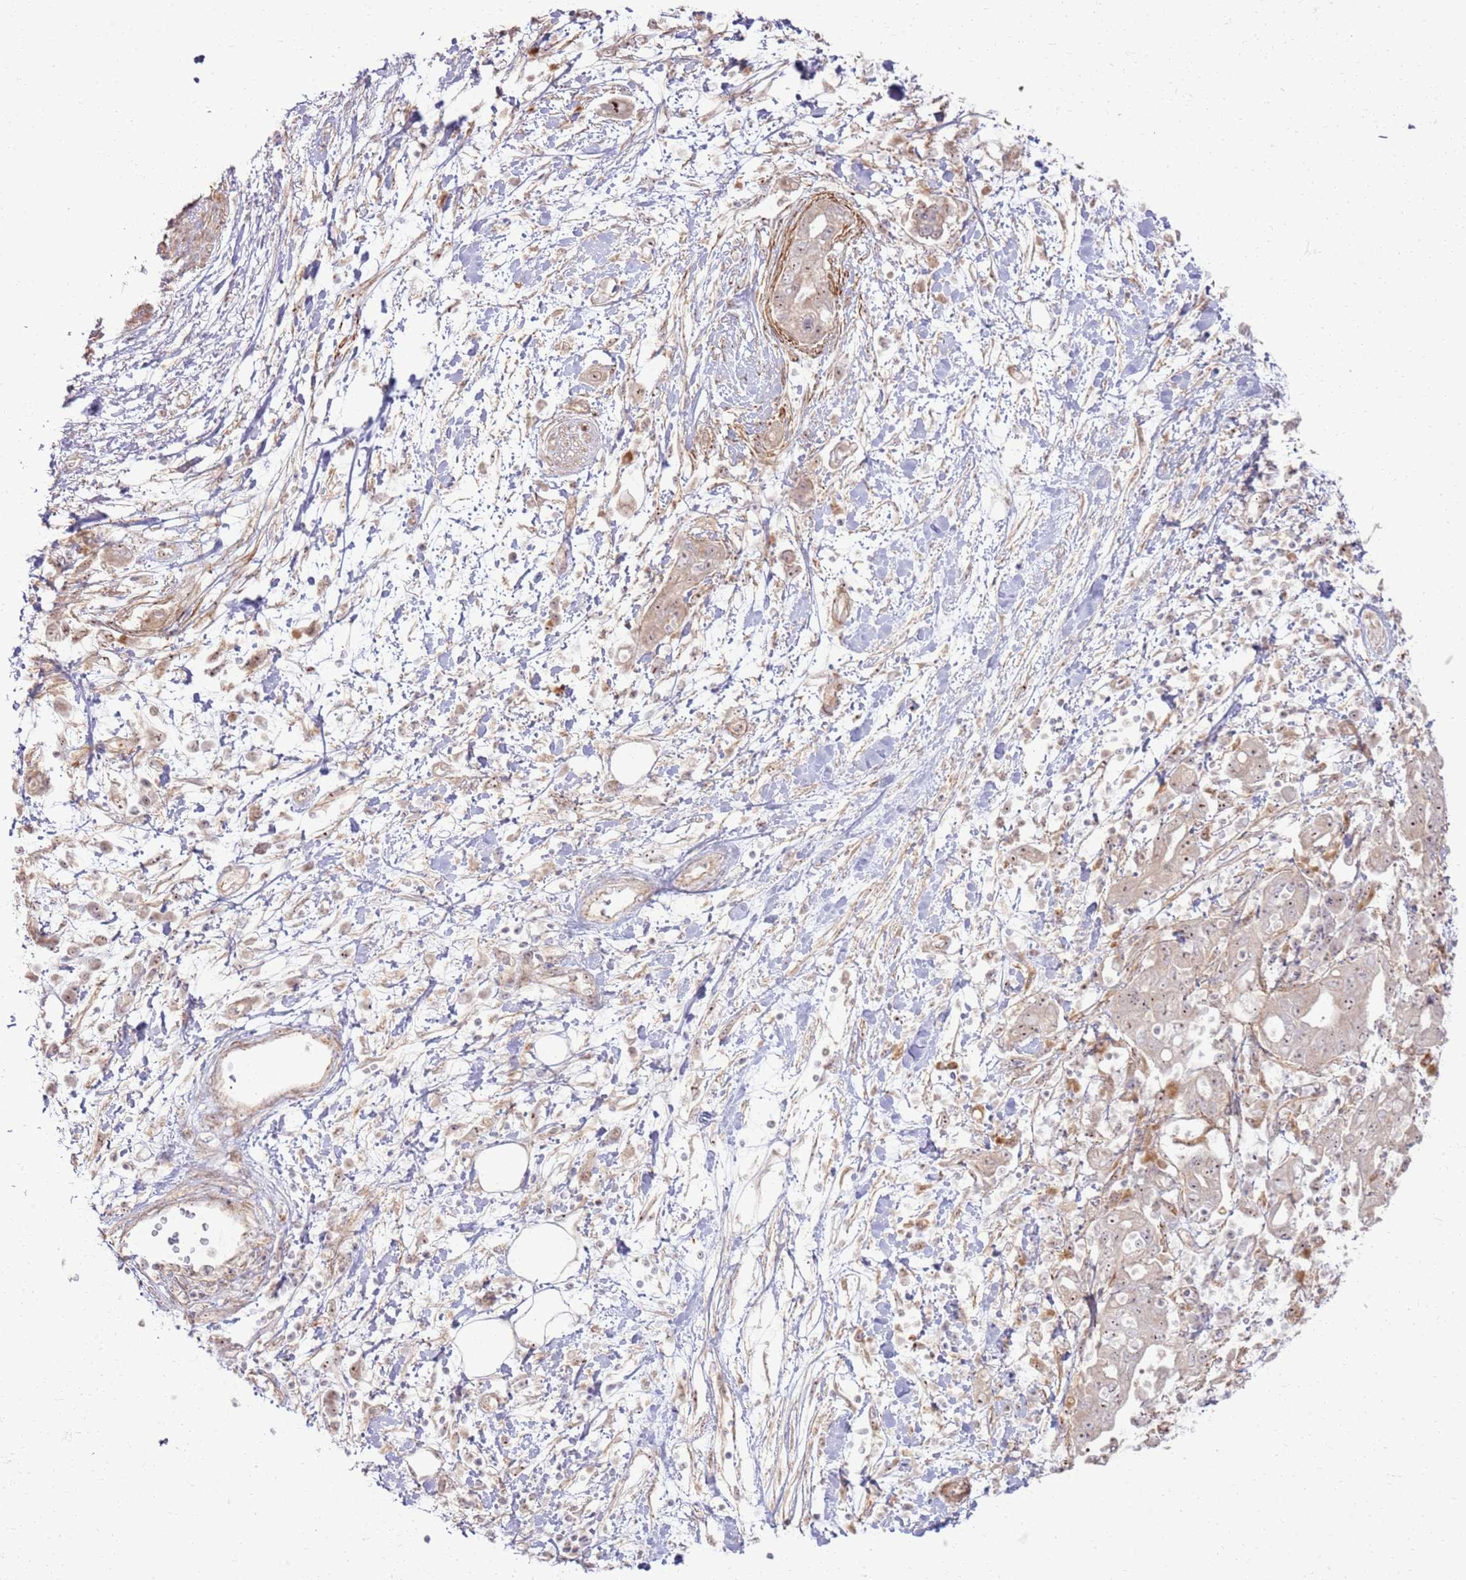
{"staining": {"intensity": "moderate", "quantity": ">75%", "location": "cytoplasmic/membranous,nuclear"}, "tissue": "pancreatic cancer", "cell_type": "Tumor cells", "image_type": "cancer", "snomed": [{"axis": "morphology", "description": "Adenocarcinoma, NOS"}, {"axis": "topography", "description": "Pancreas"}], "caption": "Pancreatic adenocarcinoma stained for a protein displays moderate cytoplasmic/membranous and nuclear positivity in tumor cells.", "gene": "CNPY1", "patient": {"sex": "female", "age": 73}}